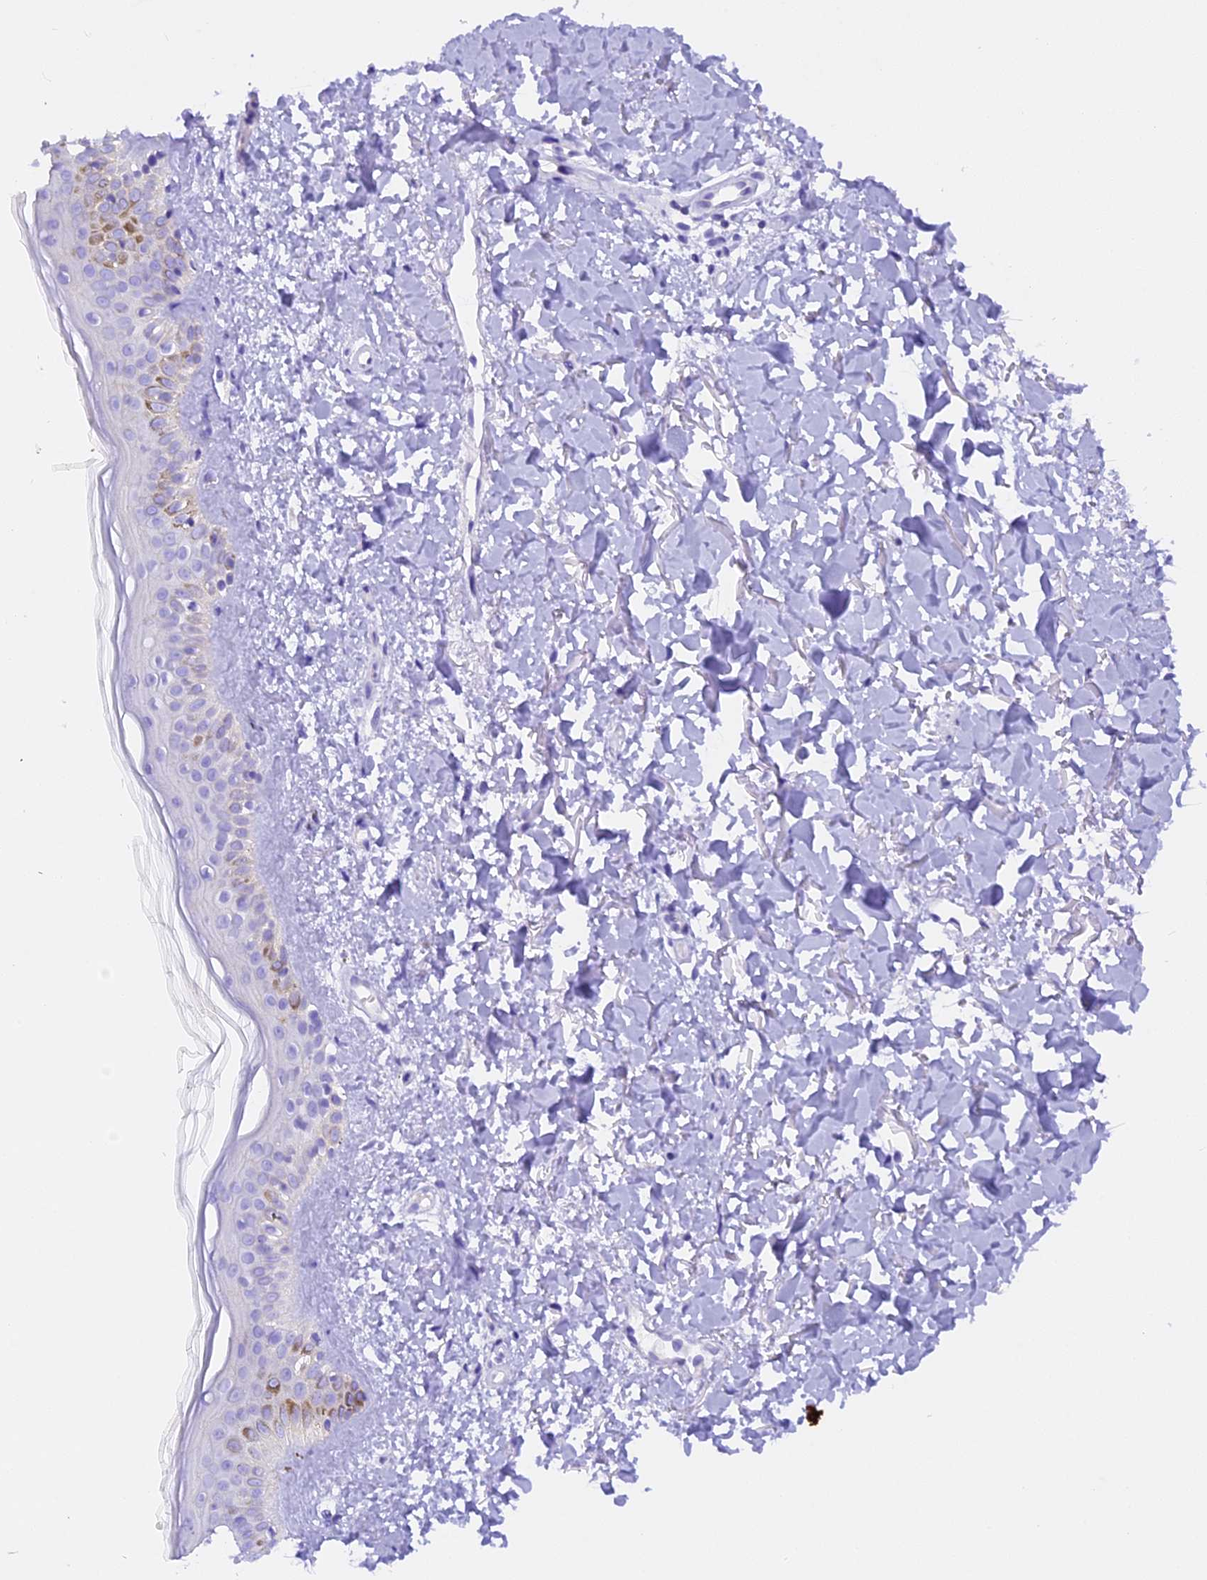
{"staining": {"intensity": "negative", "quantity": "none", "location": "none"}, "tissue": "skin", "cell_type": "Fibroblasts", "image_type": "normal", "snomed": [{"axis": "morphology", "description": "Normal tissue, NOS"}, {"axis": "topography", "description": "Skin"}], "caption": "This is an IHC micrograph of unremarkable skin. There is no expression in fibroblasts.", "gene": "FAM193A", "patient": {"sex": "female", "age": 58}}